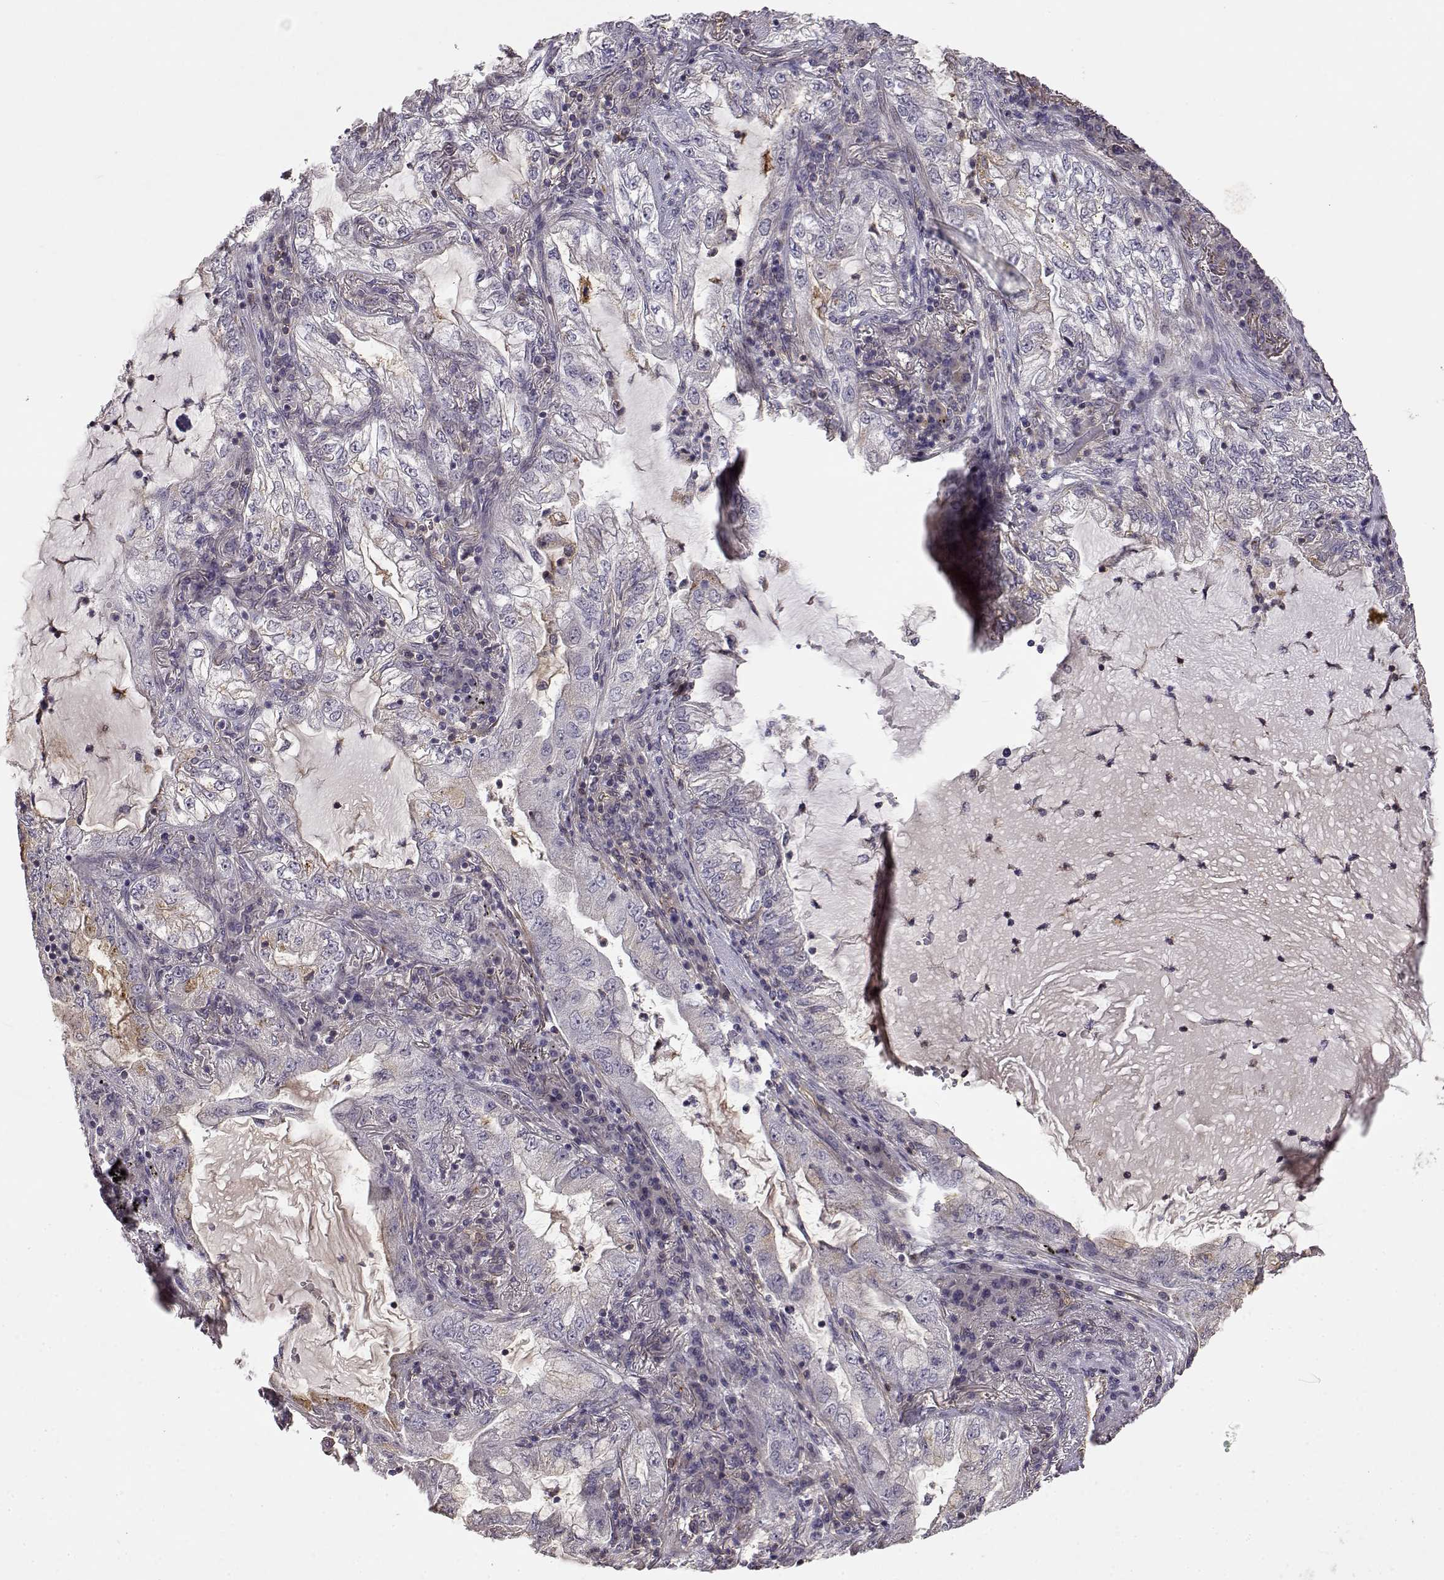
{"staining": {"intensity": "negative", "quantity": "none", "location": "none"}, "tissue": "lung cancer", "cell_type": "Tumor cells", "image_type": "cancer", "snomed": [{"axis": "morphology", "description": "Adenocarcinoma, NOS"}, {"axis": "topography", "description": "Lung"}], "caption": "Micrograph shows no protein positivity in tumor cells of lung cancer (adenocarcinoma) tissue.", "gene": "IFITM1", "patient": {"sex": "female", "age": 73}}